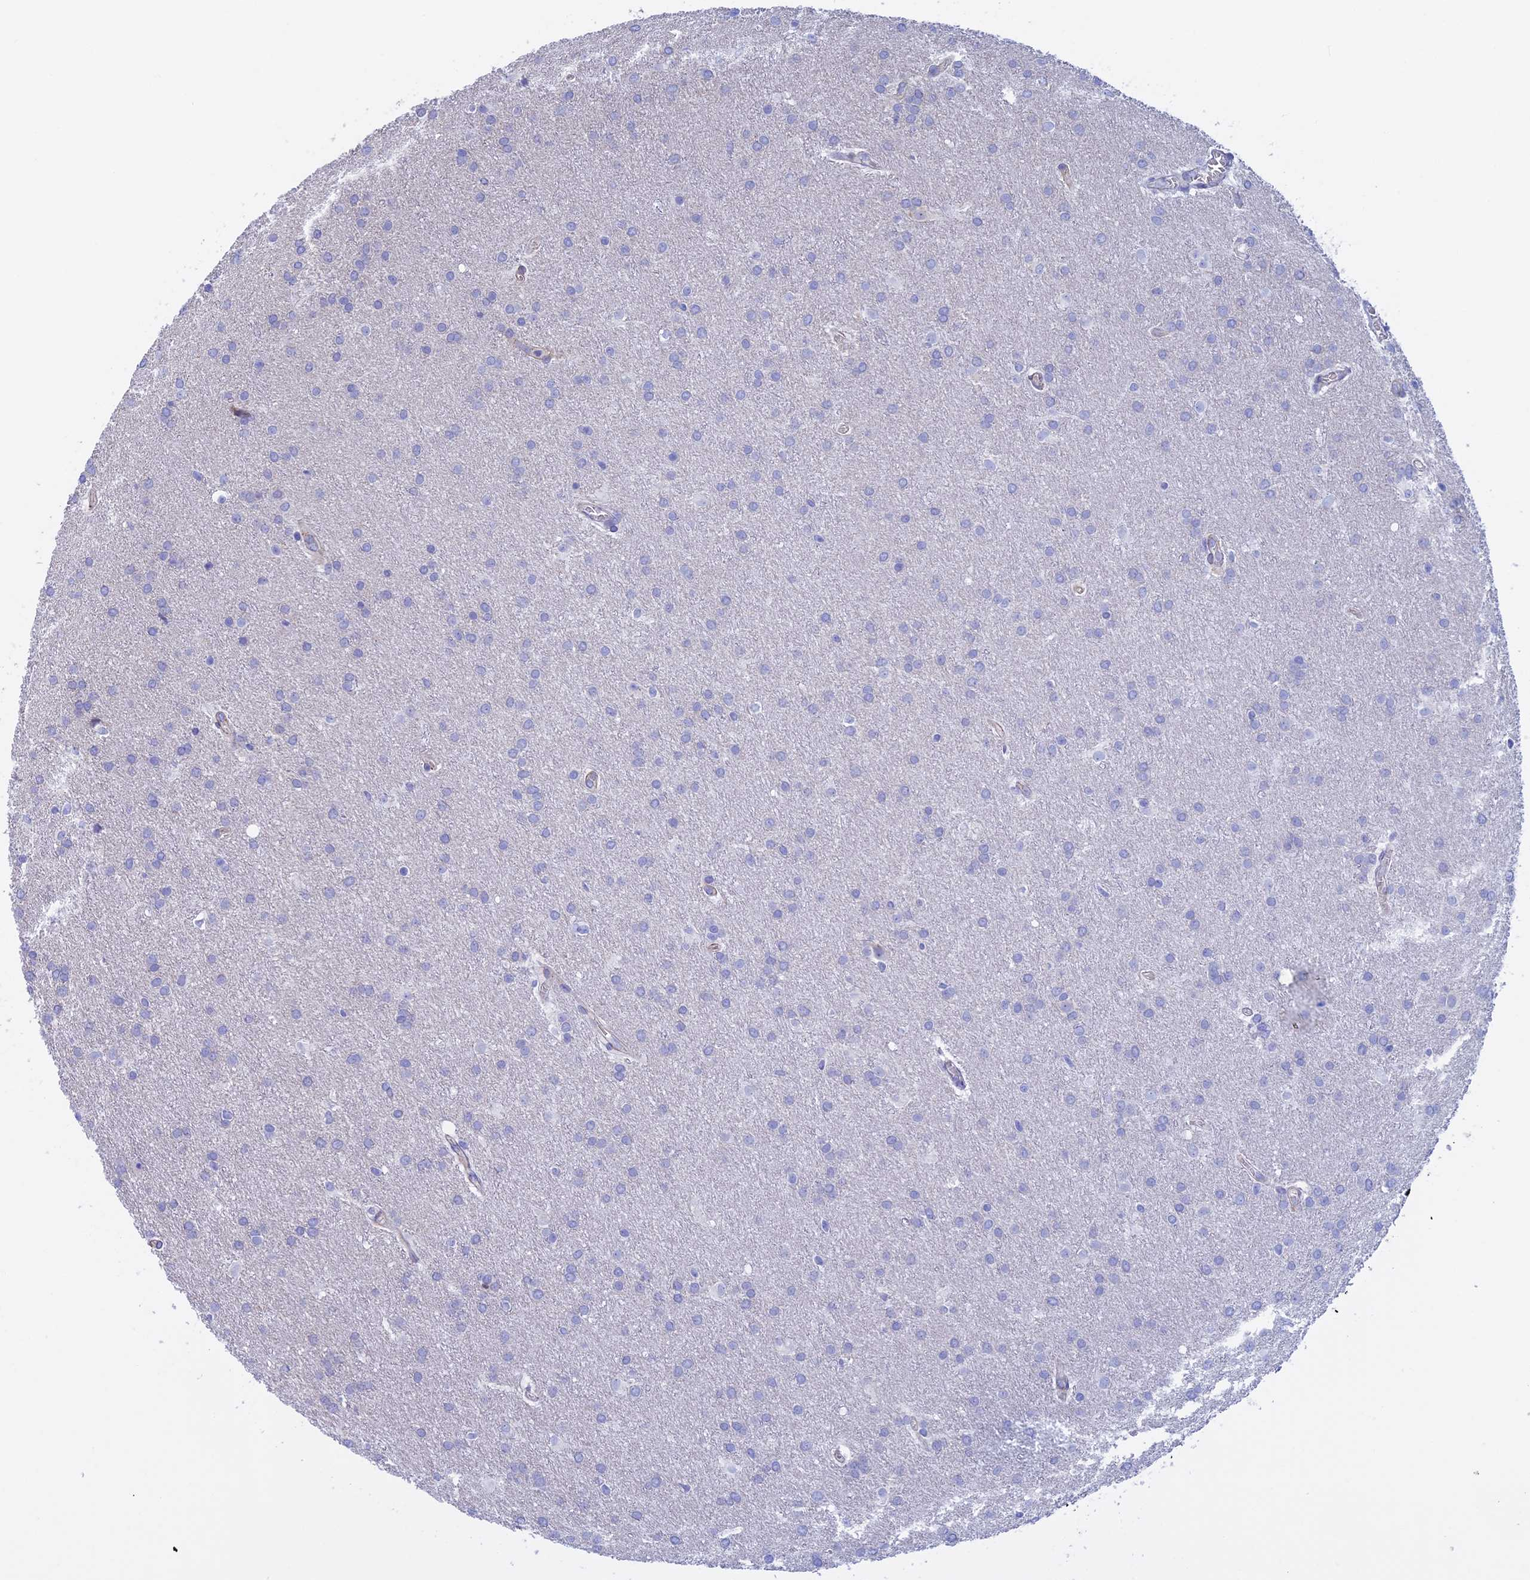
{"staining": {"intensity": "negative", "quantity": "none", "location": "none"}, "tissue": "glioma", "cell_type": "Tumor cells", "image_type": "cancer", "snomed": [{"axis": "morphology", "description": "Glioma, malignant, Low grade"}, {"axis": "topography", "description": "Brain"}], "caption": "High power microscopy photomicrograph of an immunohistochemistry histopathology image of malignant glioma (low-grade), revealing no significant staining in tumor cells.", "gene": "SLC2A6", "patient": {"sex": "female", "age": 32}}